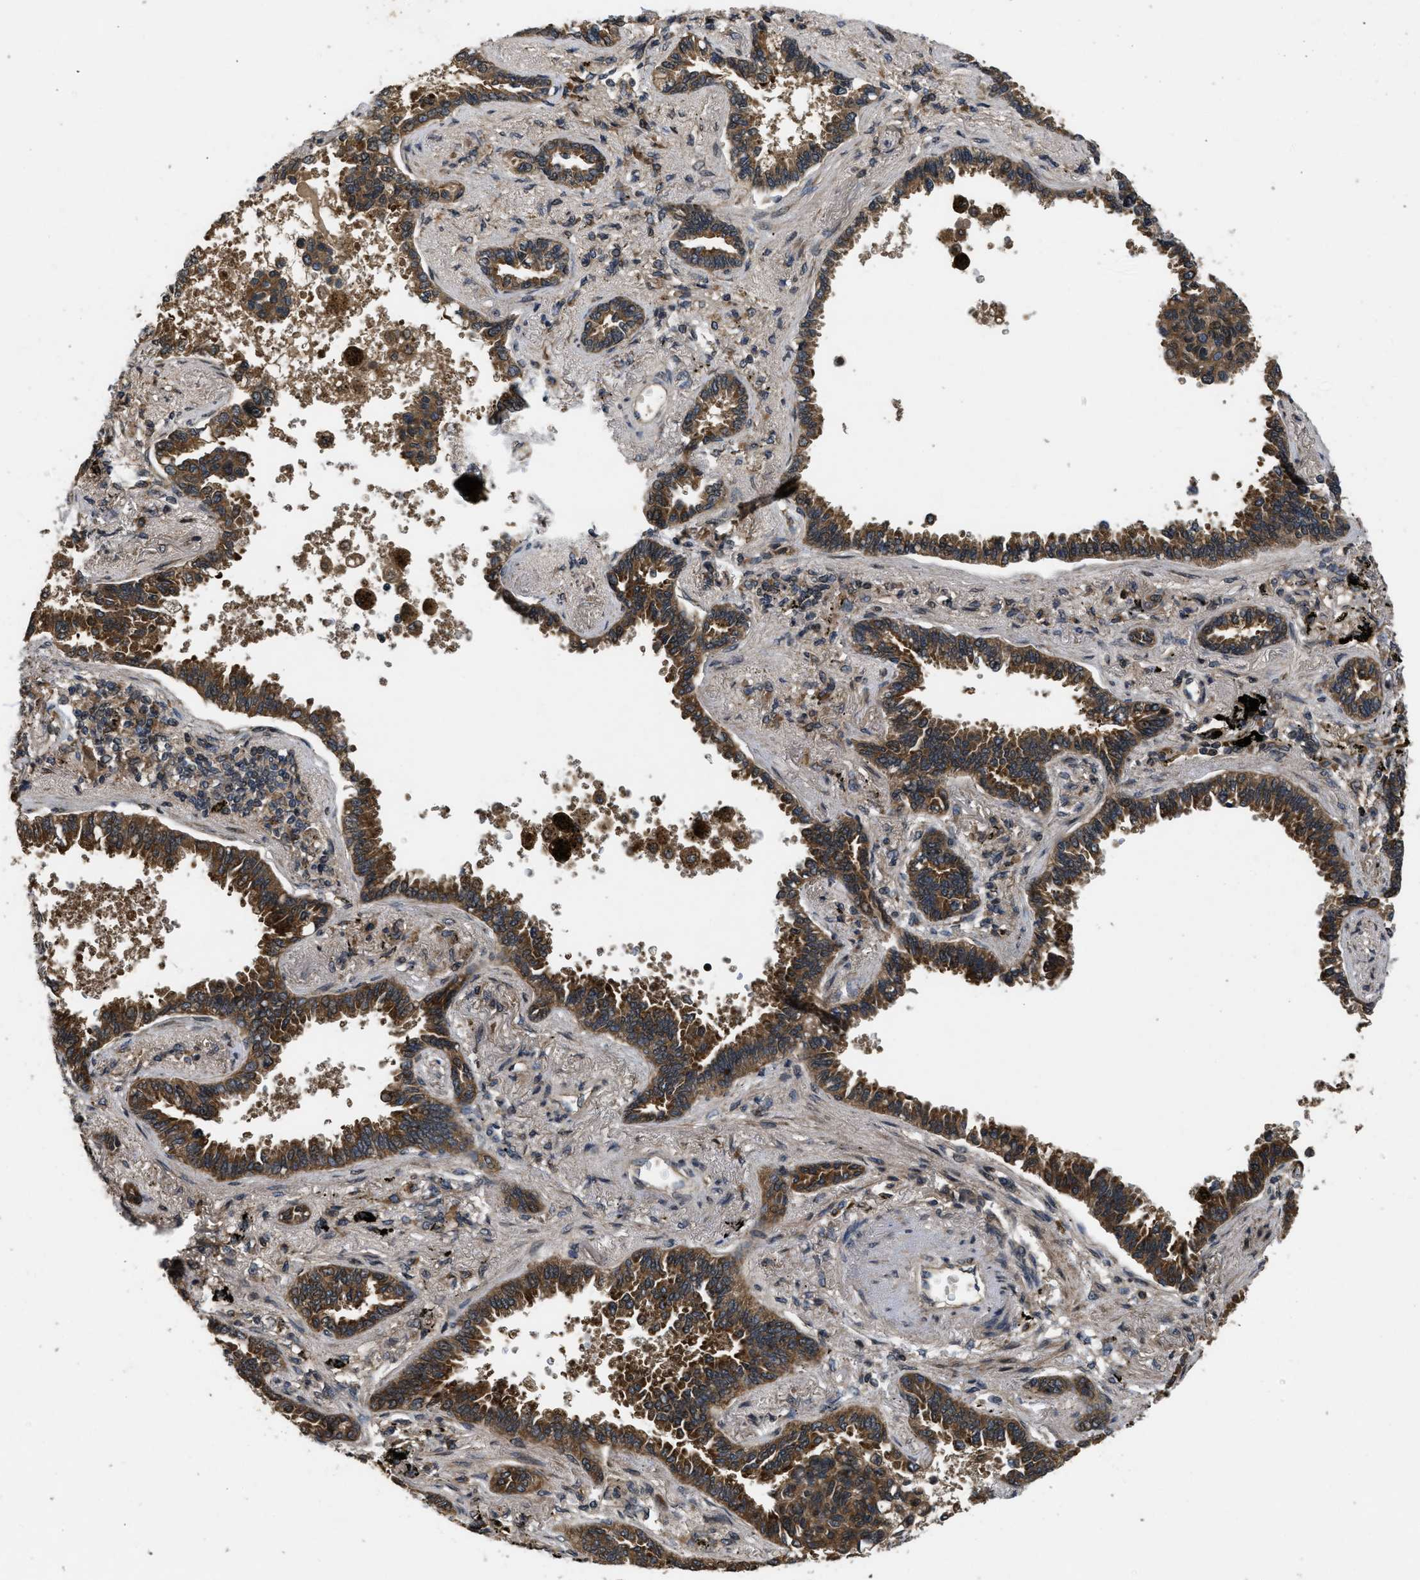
{"staining": {"intensity": "strong", "quantity": ">75%", "location": "cytoplasmic/membranous"}, "tissue": "lung cancer", "cell_type": "Tumor cells", "image_type": "cancer", "snomed": [{"axis": "morphology", "description": "Normal tissue, NOS"}, {"axis": "morphology", "description": "Adenocarcinoma, NOS"}, {"axis": "topography", "description": "Lung"}], "caption": "This image reveals adenocarcinoma (lung) stained with immunohistochemistry to label a protein in brown. The cytoplasmic/membranous of tumor cells show strong positivity for the protein. Nuclei are counter-stained blue.", "gene": "SPTLC1", "patient": {"sex": "male", "age": 59}}